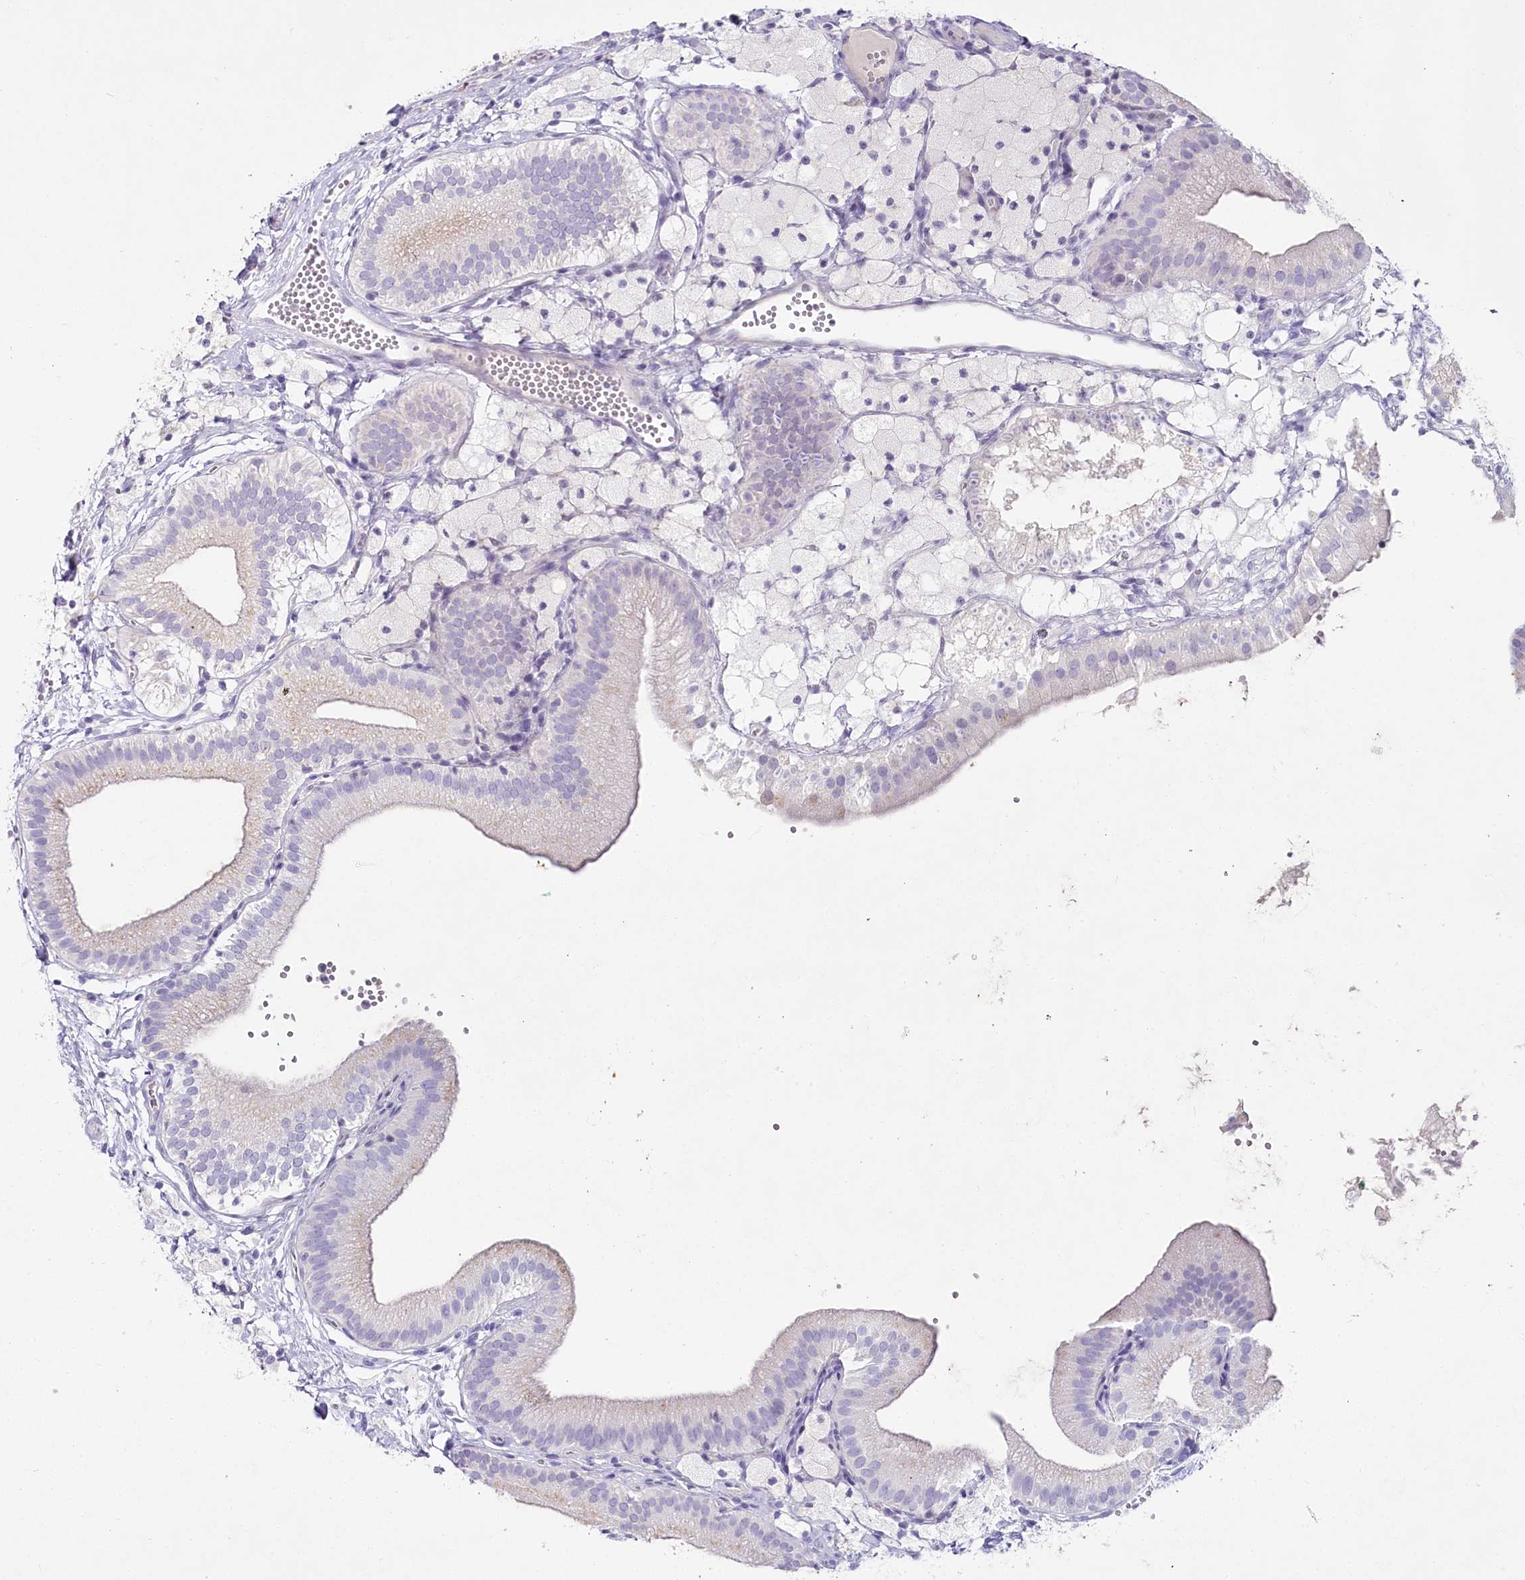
{"staining": {"intensity": "negative", "quantity": "none", "location": "none"}, "tissue": "gallbladder", "cell_type": "Glandular cells", "image_type": "normal", "snomed": [{"axis": "morphology", "description": "Normal tissue, NOS"}, {"axis": "topography", "description": "Gallbladder"}], "caption": "Immunohistochemistry (IHC) of benign human gallbladder displays no expression in glandular cells.", "gene": "HPD", "patient": {"sex": "male", "age": 55}}